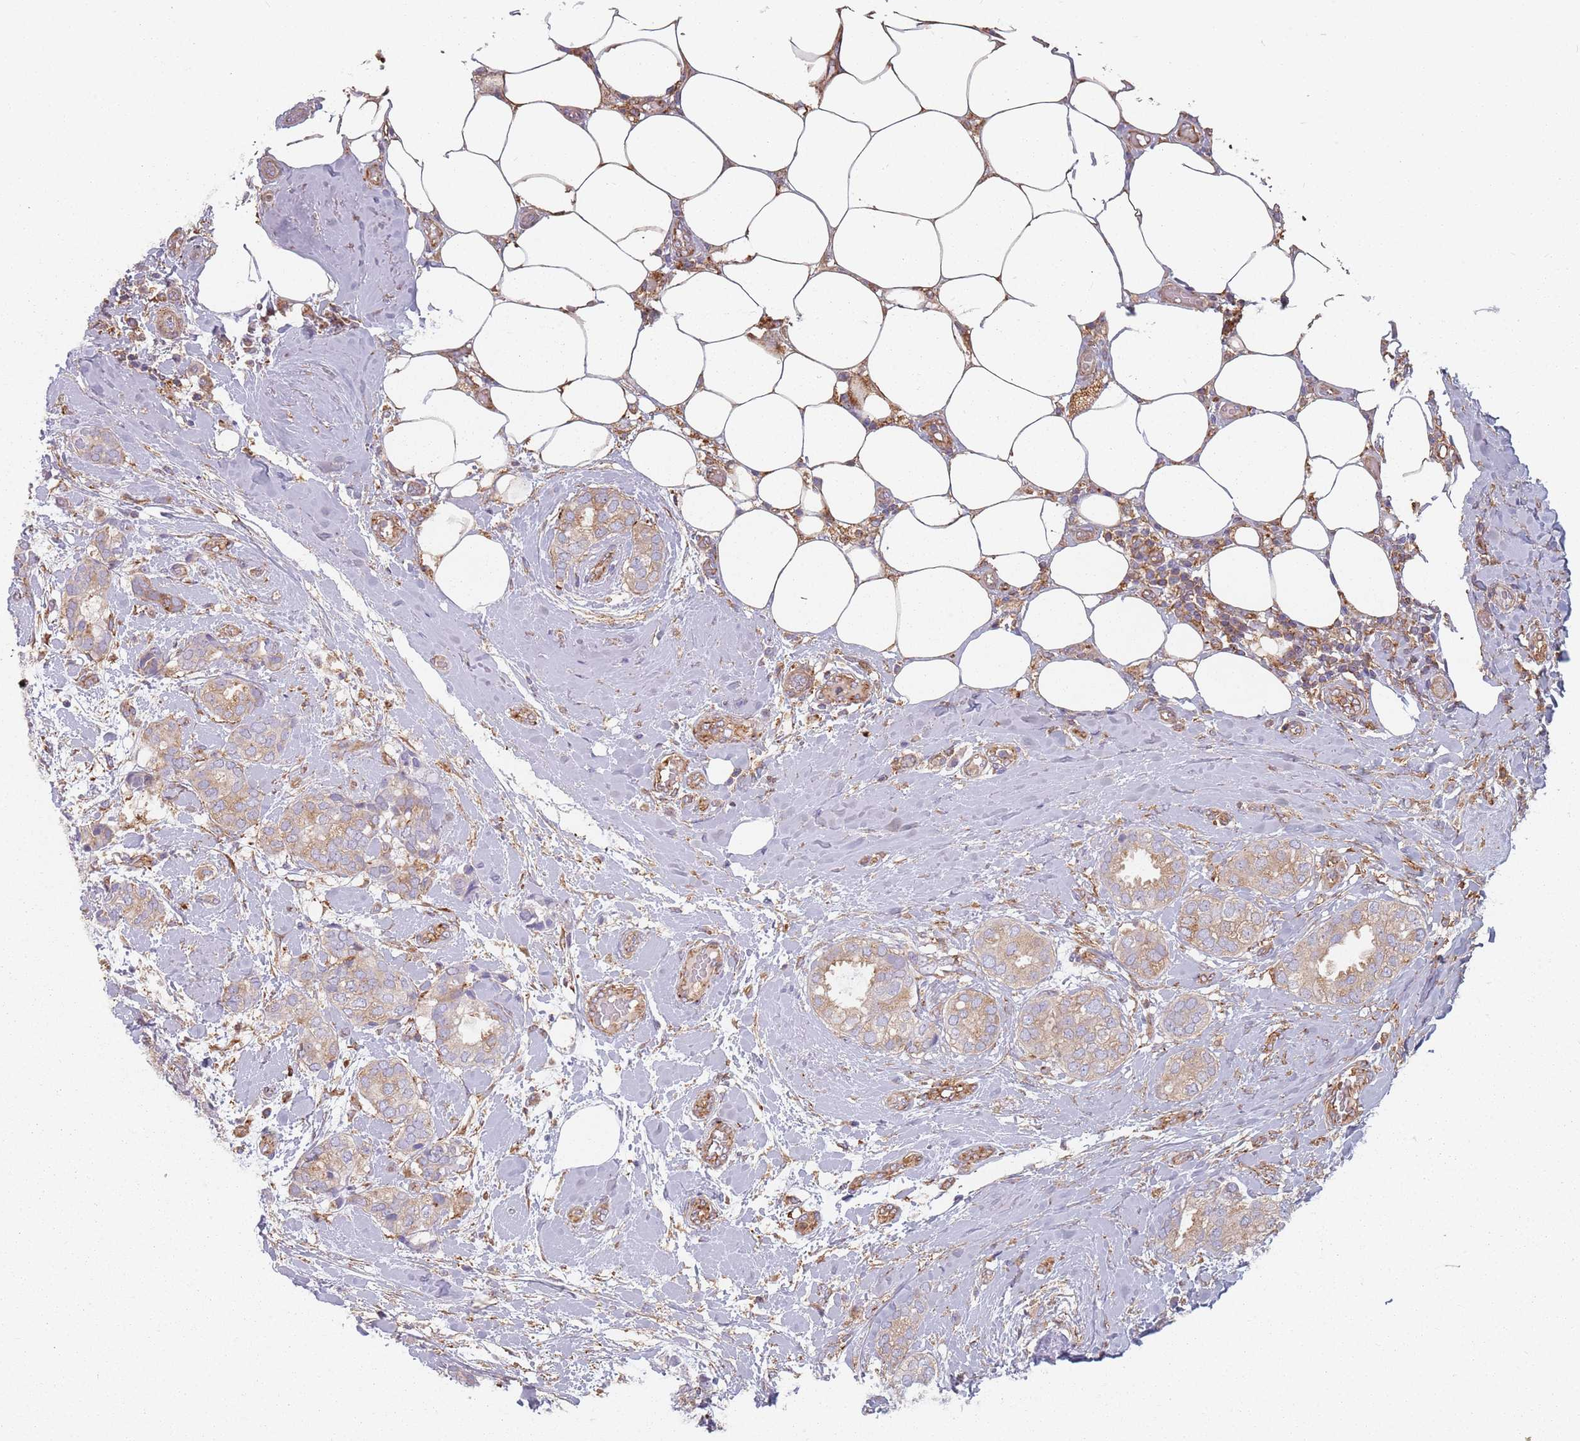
{"staining": {"intensity": "weak", "quantity": ">75%", "location": "cytoplasmic/membranous"}, "tissue": "breast cancer", "cell_type": "Tumor cells", "image_type": "cancer", "snomed": [{"axis": "morphology", "description": "Duct carcinoma"}, {"axis": "topography", "description": "Breast"}], "caption": "About >75% of tumor cells in breast invasive ductal carcinoma show weak cytoplasmic/membranous protein expression as visualized by brown immunohistochemical staining.", "gene": "TPD52L2", "patient": {"sex": "female", "age": 73}}